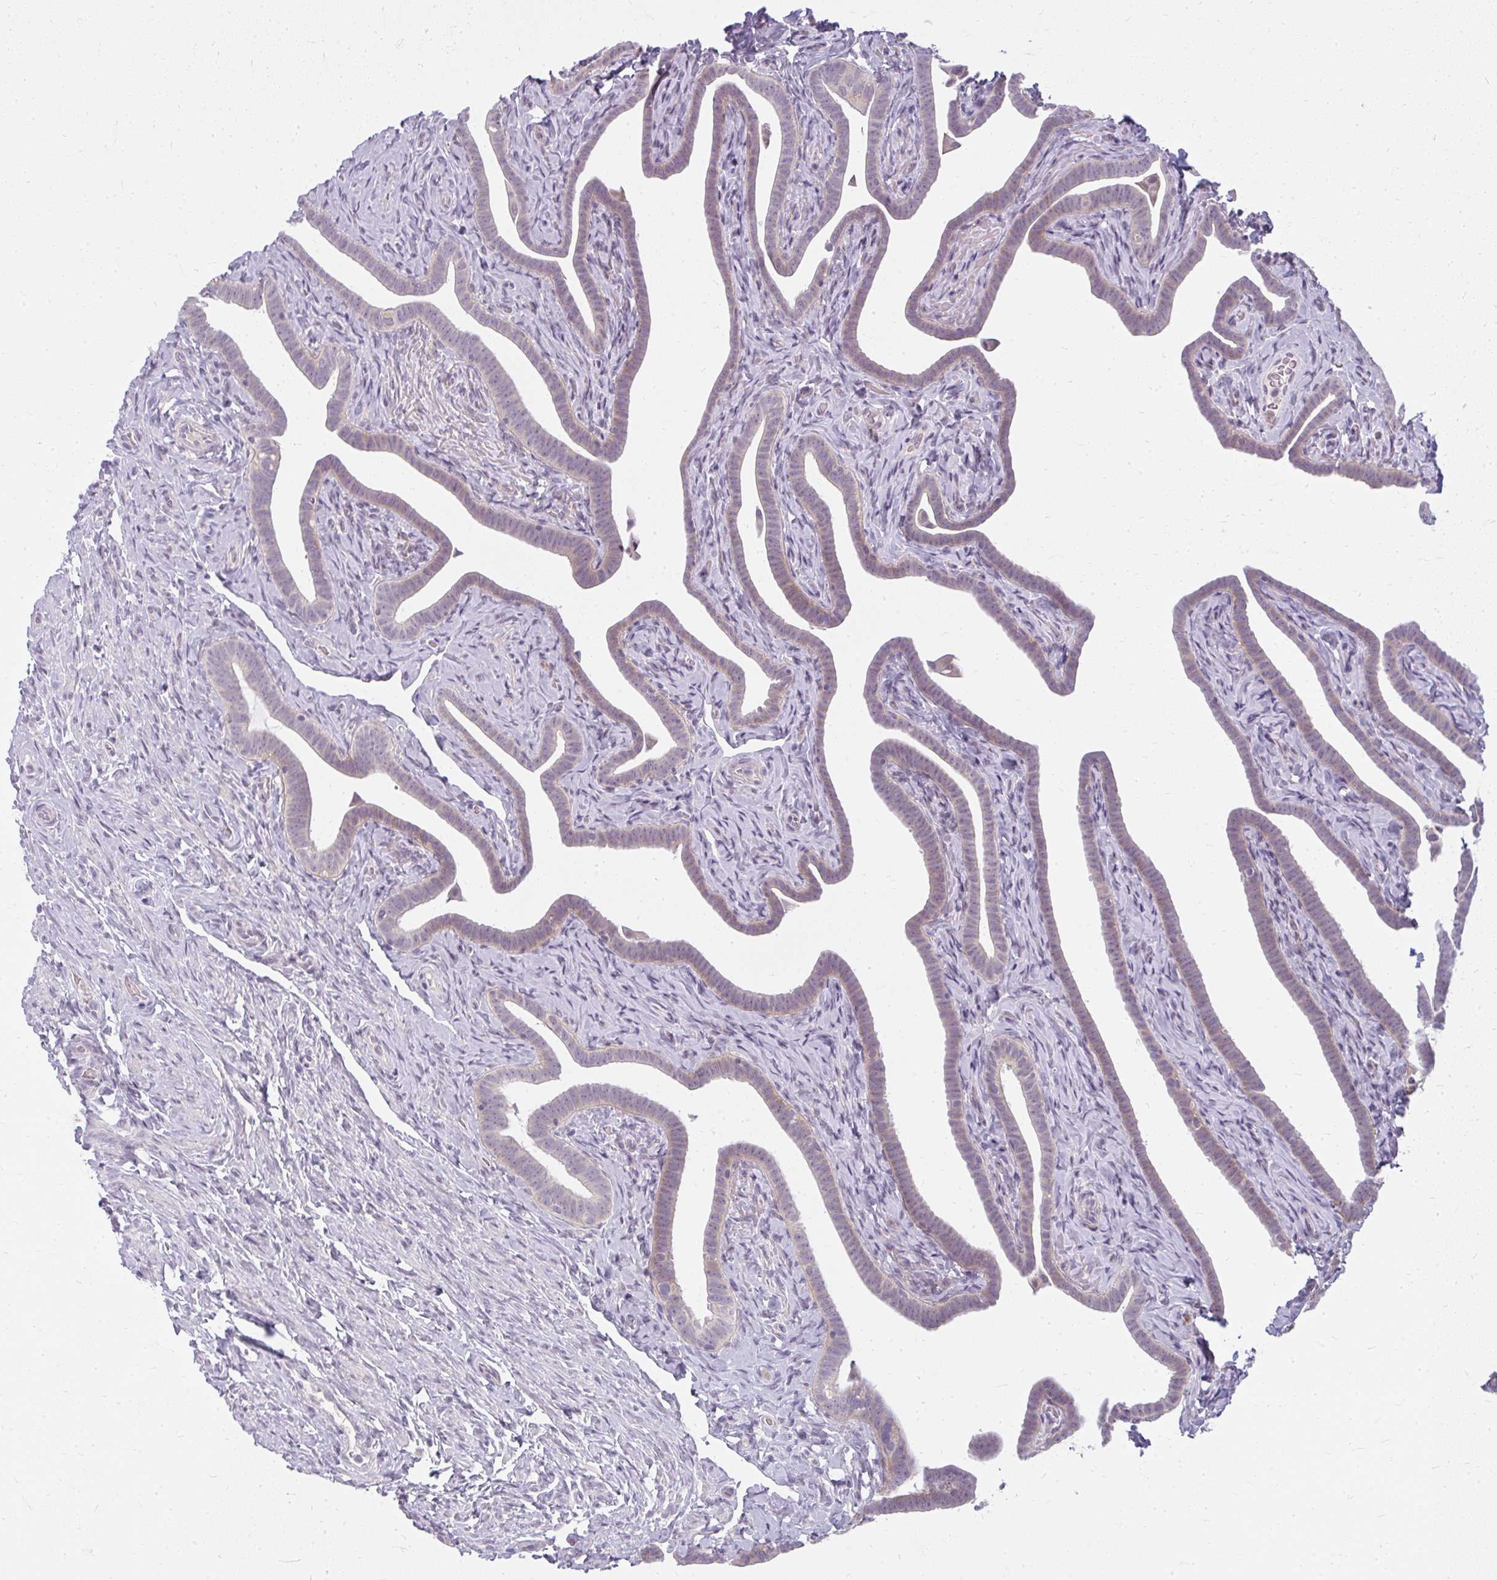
{"staining": {"intensity": "weak", "quantity": "<25%", "location": "cytoplasmic/membranous"}, "tissue": "fallopian tube", "cell_type": "Glandular cells", "image_type": "normal", "snomed": [{"axis": "morphology", "description": "Normal tissue, NOS"}, {"axis": "topography", "description": "Fallopian tube"}], "caption": "Photomicrograph shows no protein staining in glandular cells of unremarkable fallopian tube. (DAB IHC, high magnification).", "gene": "ZFYVE26", "patient": {"sex": "female", "age": 69}}